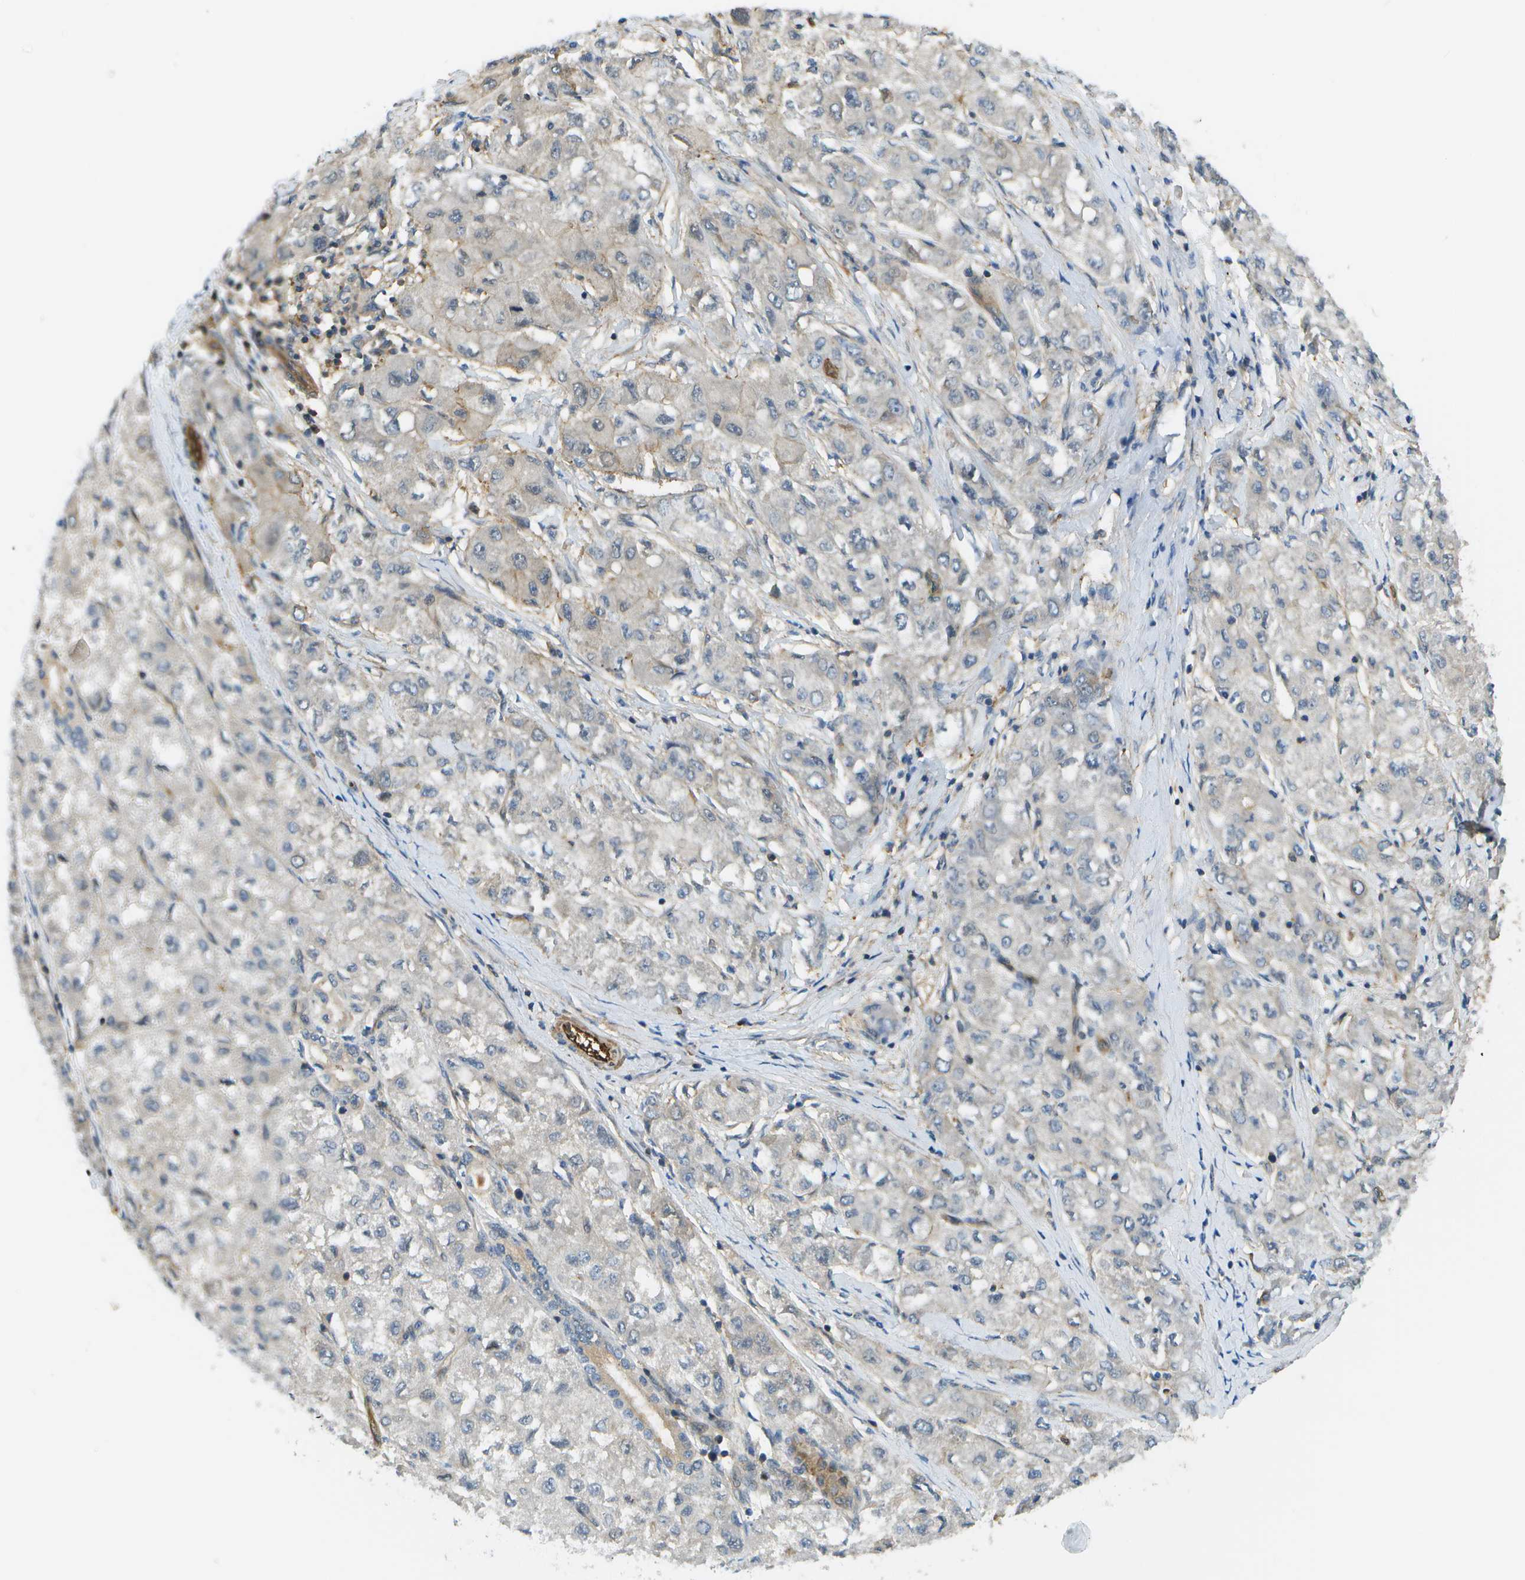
{"staining": {"intensity": "negative", "quantity": "none", "location": "none"}, "tissue": "liver cancer", "cell_type": "Tumor cells", "image_type": "cancer", "snomed": [{"axis": "morphology", "description": "Carcinoma, Hepatocellular, NOS"}, {"axis": "topography", "description": "Liver"}], "caption": "IHC histopathology image of human liver cancer stained for a protein (brown), which shows no staining in tumor cells. (Brightfield microscopy of DAB (3,3'-diaminobenzidine) immunohistochemistry at high magnification).", "gene": "KIAA0040", "patient": {"sex": "male", "age": 80}}